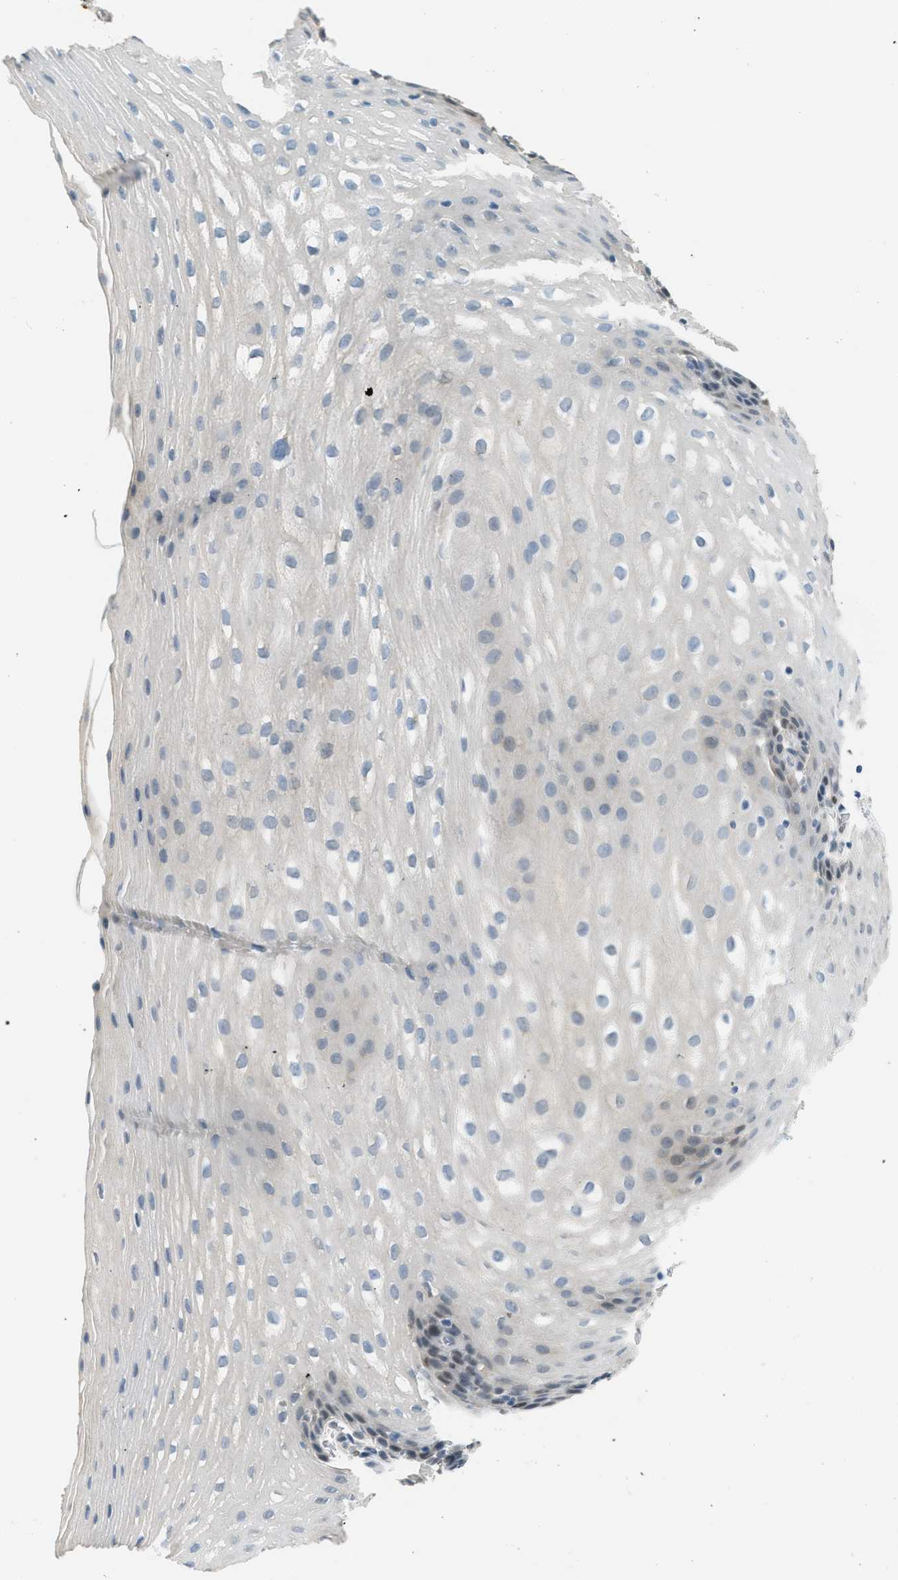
{"staining": {"intensity": "weak", "quantity": "<25%", "location": "nuclear"}, "tissue": "esophagus", "cell_type": "Squamous epithelial cells", "image_type": "normal", "snomed": [{"axis": "morphology", "description": "Normal tissue, NOS"}, {"axis": "topography", "description": "Esophagus"}], "caption": "Immunohistochemical staining of normal human esophagus demonstrates no significant expression in squamous epithelial cells. (Stains: DAB (3,3'-diaminobenzidine) immunohistochemistry (IHC) with hematoxylin counter stain, Microscopy: brightfield microscopy at high magnification).", "gene": "TCF3", "patient": {"sex": "male", "age": 48}}